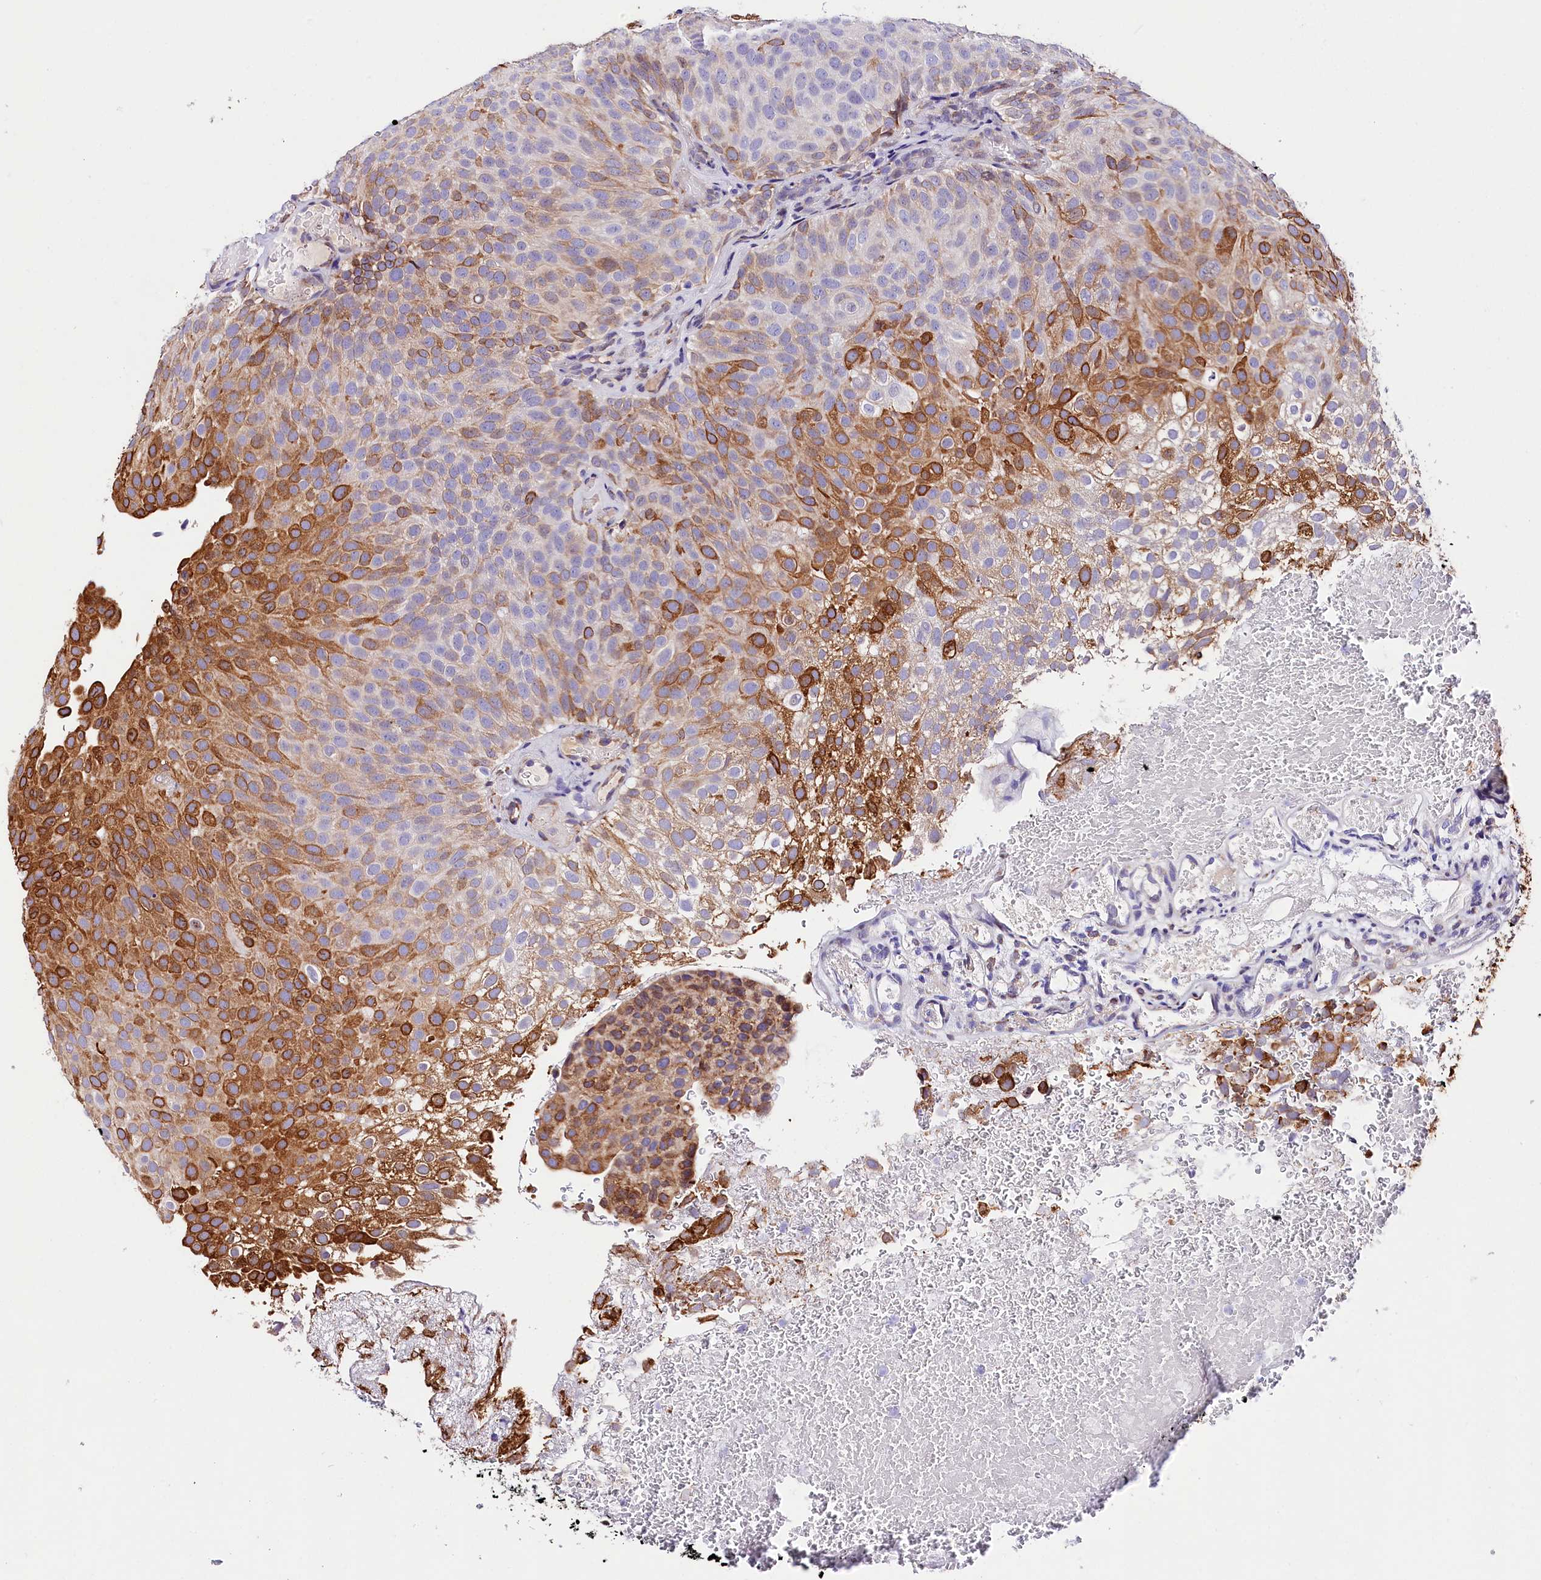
{"staining": {"intensity": "strong", "quantity": "<25%", "location": "cytoplasmic/membranous"}, "tissue": "urothelial cancer", "cell_type": "Tumor cells", "image_type": "cancer", "snomed": [{"axis": "morphology", "description": "Urothelial carcinoma, Low grade"}, {"axis": "topography", "description": "Urinary bladder"}], "caption": "This is an image of immunohistochemistry (IHC) staining of urothelial carcinoma (low-grade), which shows strong staining in the cytoplasmic/membranous of tumor cells.", "gene": "ITGA1", "patient": {"sex": "male", "age": 78}}